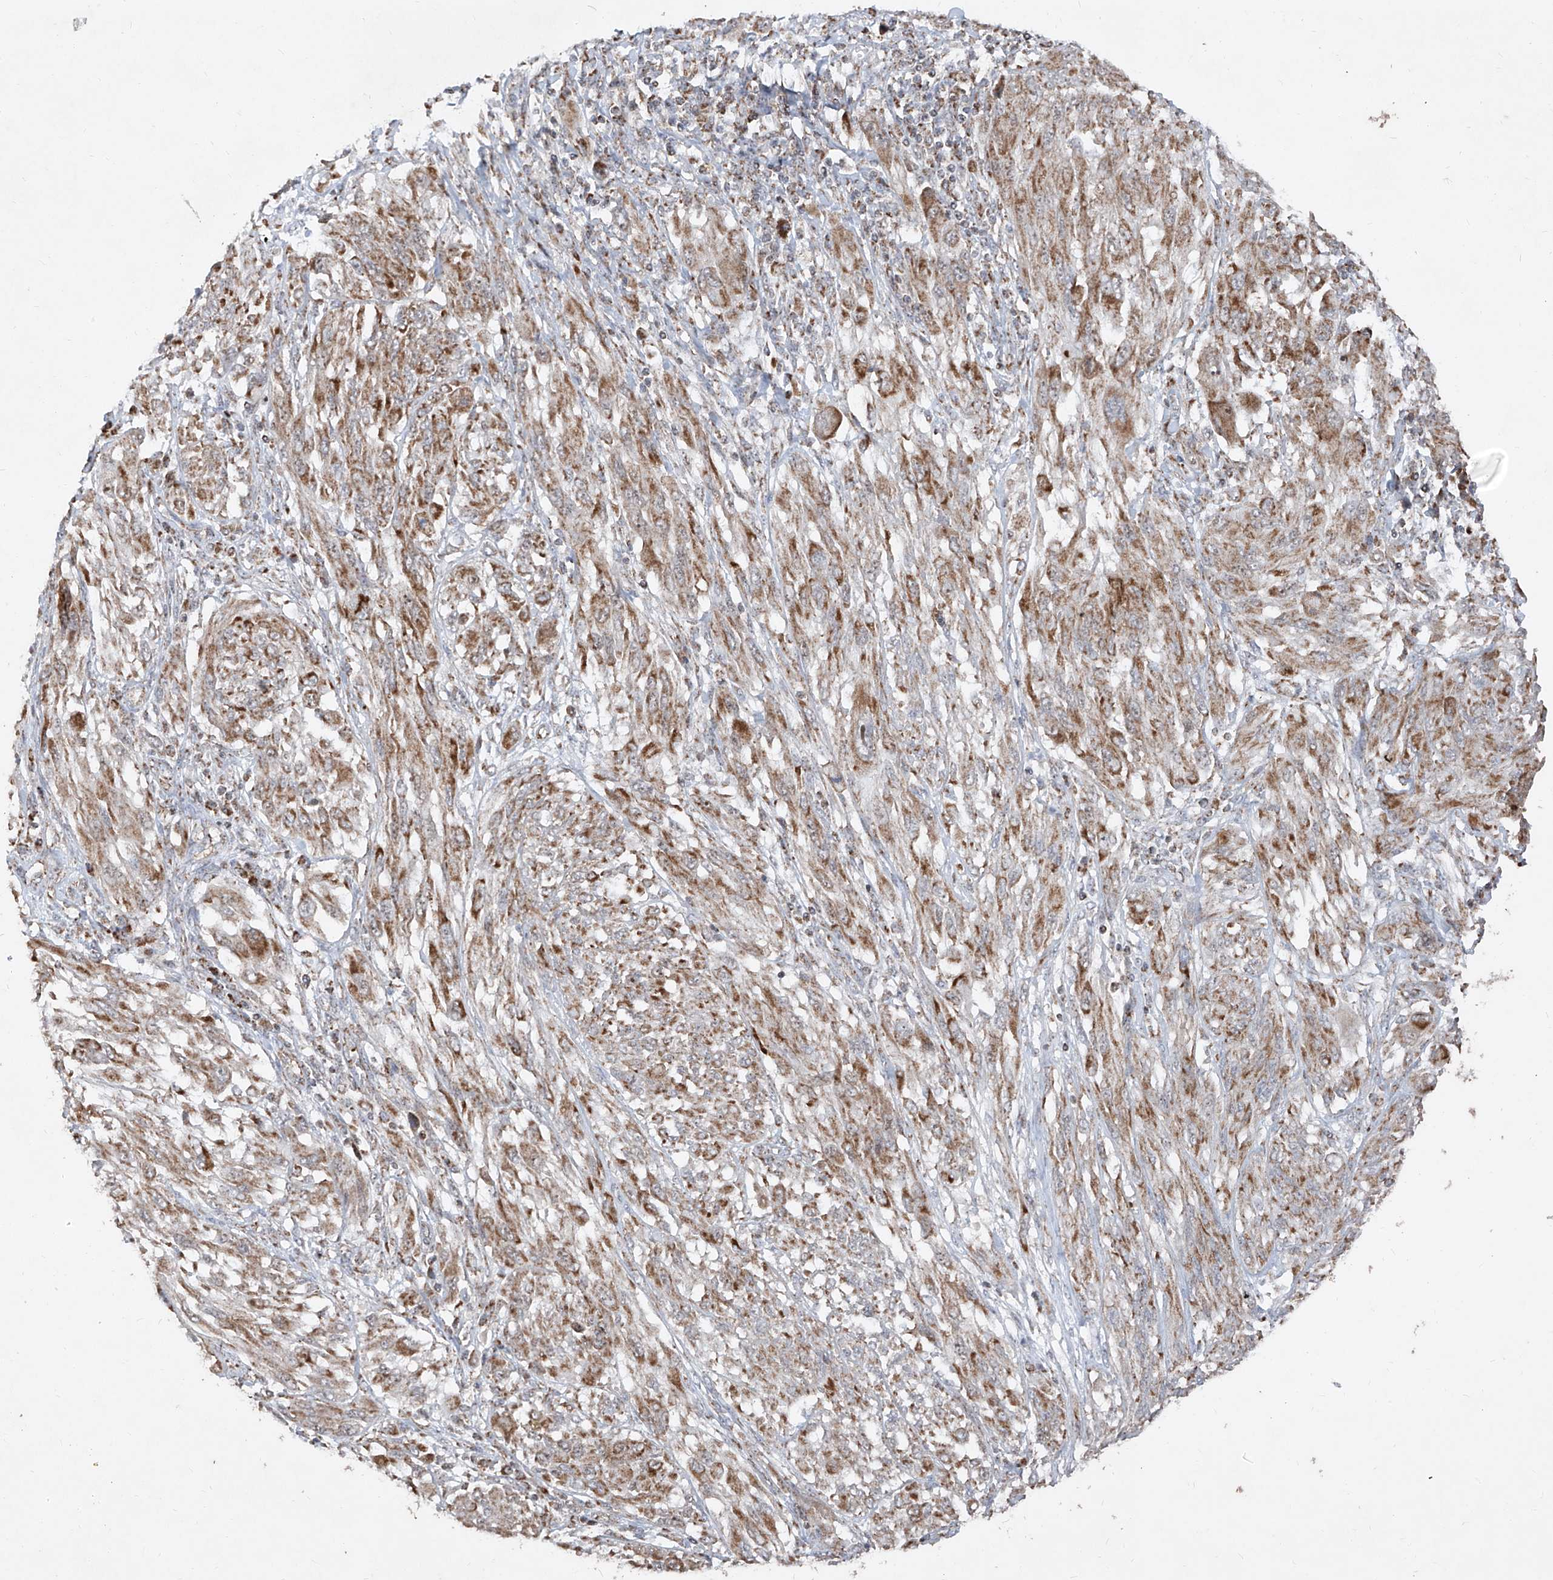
{"staining": {"intensity": "moderate", "quantity": ">75%", "location": "cytoplasmic/membranous"}, "tissue": "melanoma", "cell_type": "Tumor cells", "image_type": "cancer", "snomed": [{"axis": "morphology", "description": "Malignant melanoma, NOS"}, {"axis": "topography", "description": "Skin"}], "caption": "Protein staining demonstrates moderate cytoplasmic/membranous positivity in approximately >75% of tumor cells in malignant melanoma.", "gene": "NDUFB3", "patient": {"sex": "female", "age": 91}}